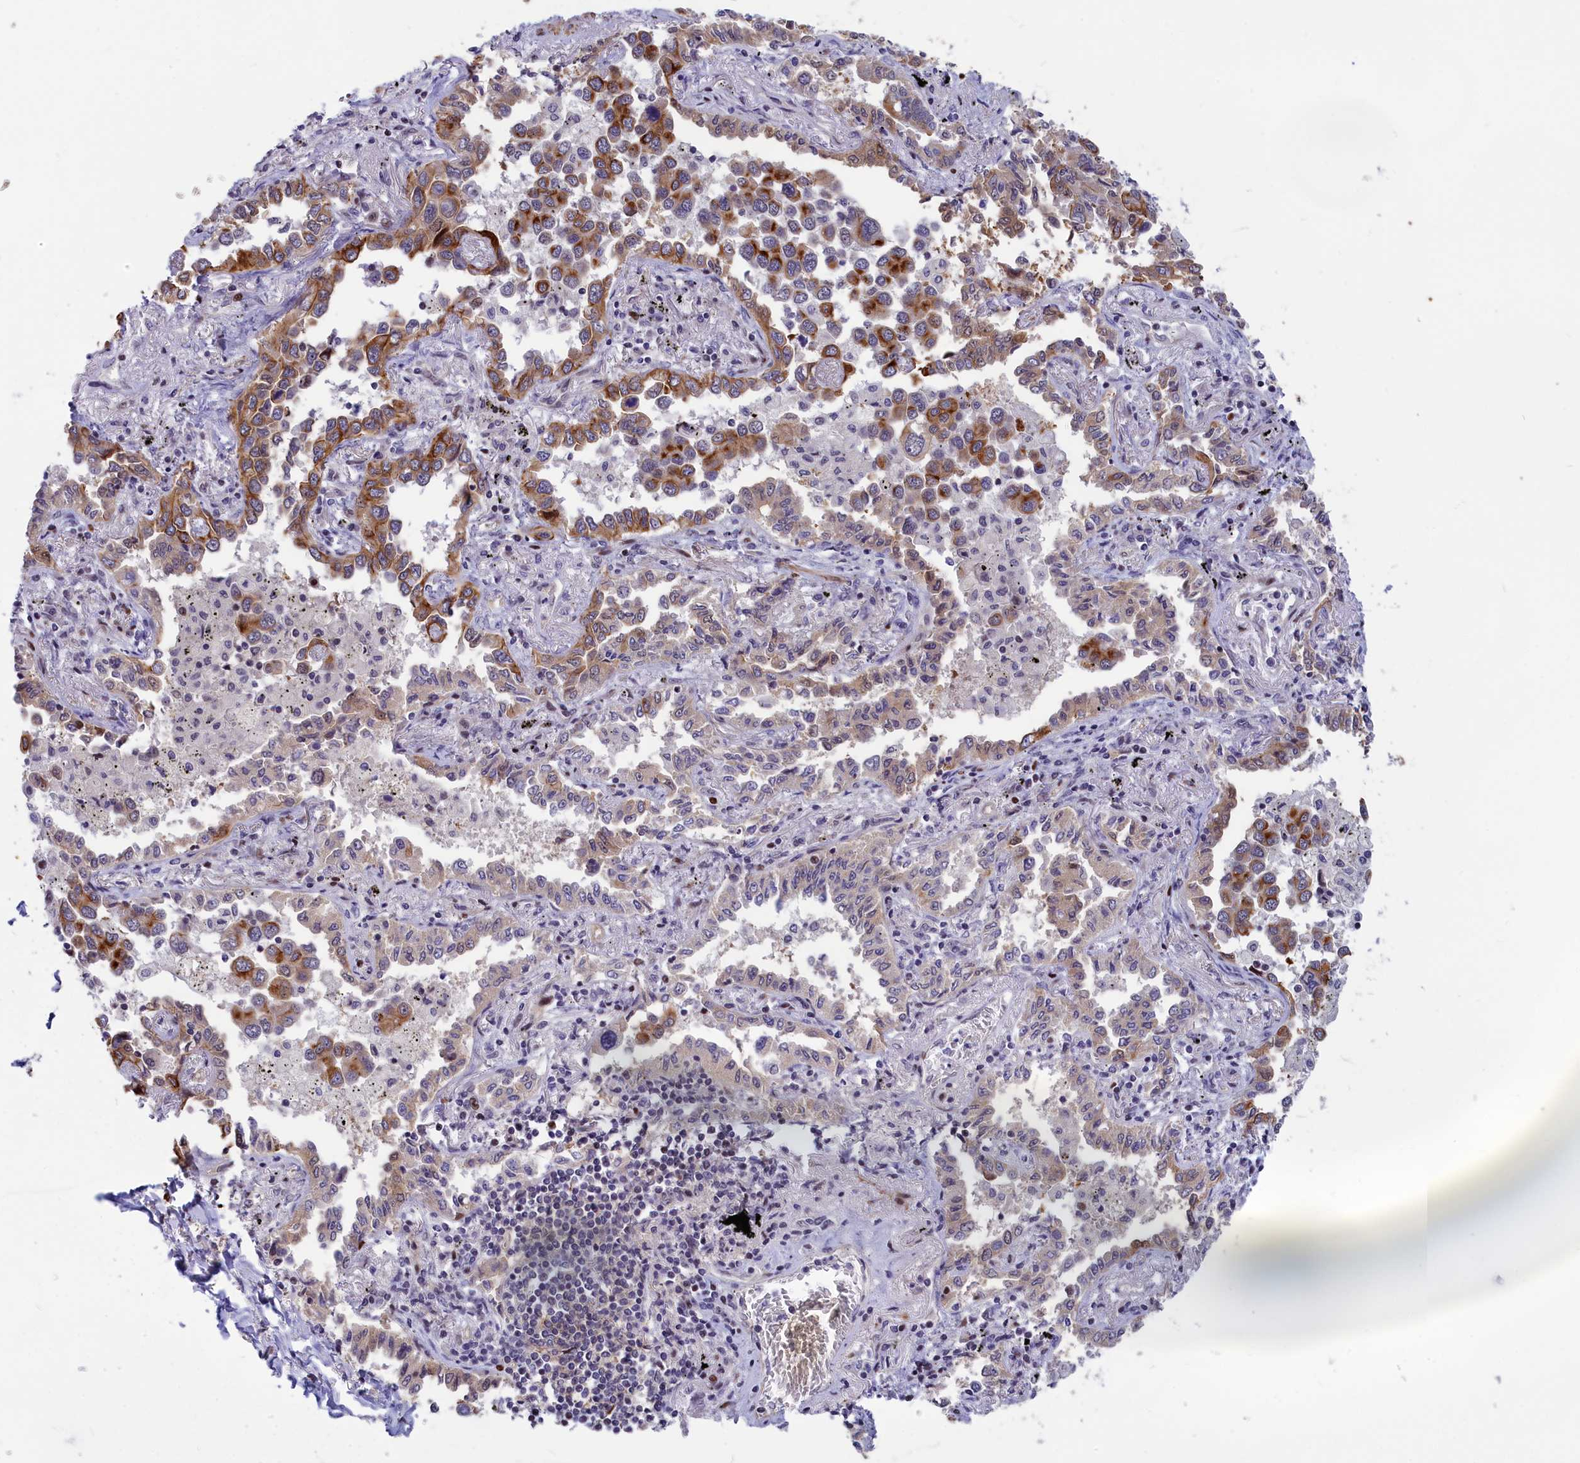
{"staining": {"intensity": "moderate", "quantity": ">75%", "location": "cytoplasmic/membranous"}, "tissue": "lung cancer", "cell_type": "Tumor cells", "image_type": "cancer", "snomed": [{"axis": "morphology", "description": "Adenocarcinoma, NOS"}, {"axis": "topography", "description": "Lung"}], "caption": "Human adenocarcinoma (lung) stained for a protein (brown) demonstrates moderate cytoplasmic/membranous positive staining in about >75% of tumor cells.", "gene": "ANKRD34B", "patient": {"sex": "male", "age": 67}}